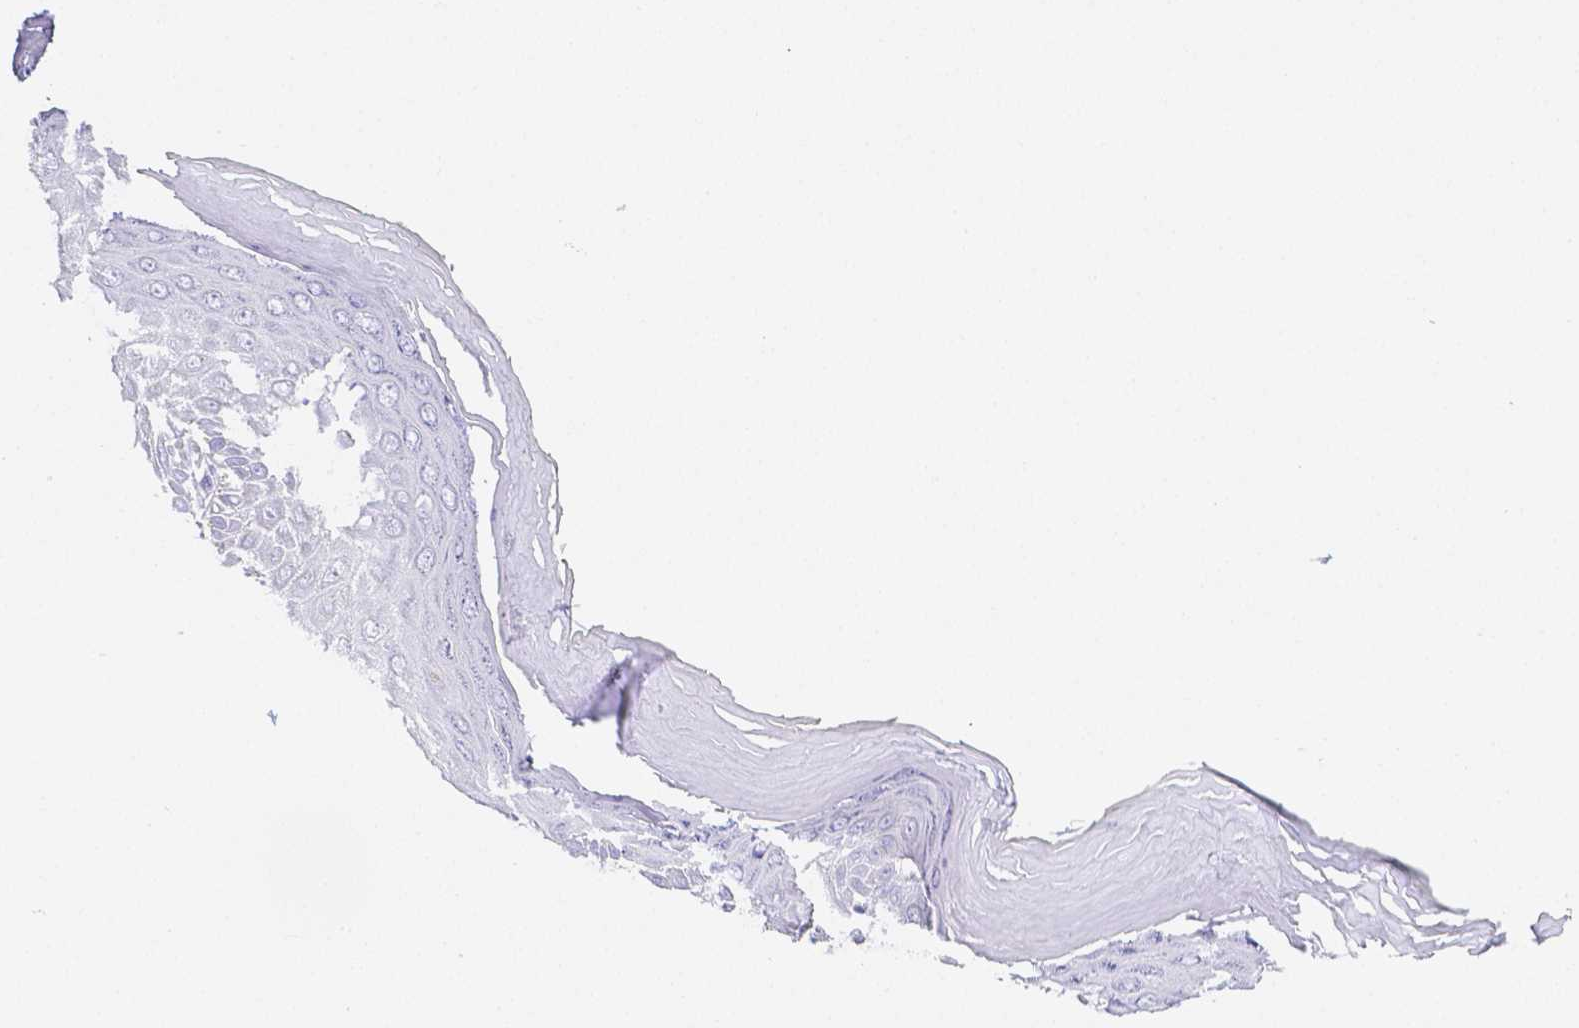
{"staining": {"intensity": "negative", "quantity": "none", "location": "none"}, "tissue": "skin", "cell_type": "Epidermal cells", "image_type": "normal", "snomed": [{"axis": "morphology", "description": "Normal tissue, NOS"}, {"axis": "topography", "description": "Anal"}, {"axis": "topography", "description": "Peripheral nerve tissue"}], "caption": "Immunohistochemistry photomicrograph of normal human skin stained for a protein (brown), which demonstrates no staining in epidermal cells. The staining is performed using DAB (3,3'-diaminobenzidine) brown chromogen with nuclei counter-stained in using hematoxylin.", "gene": "ZG16B", "patient": {"sex": "male", "age": 78}}